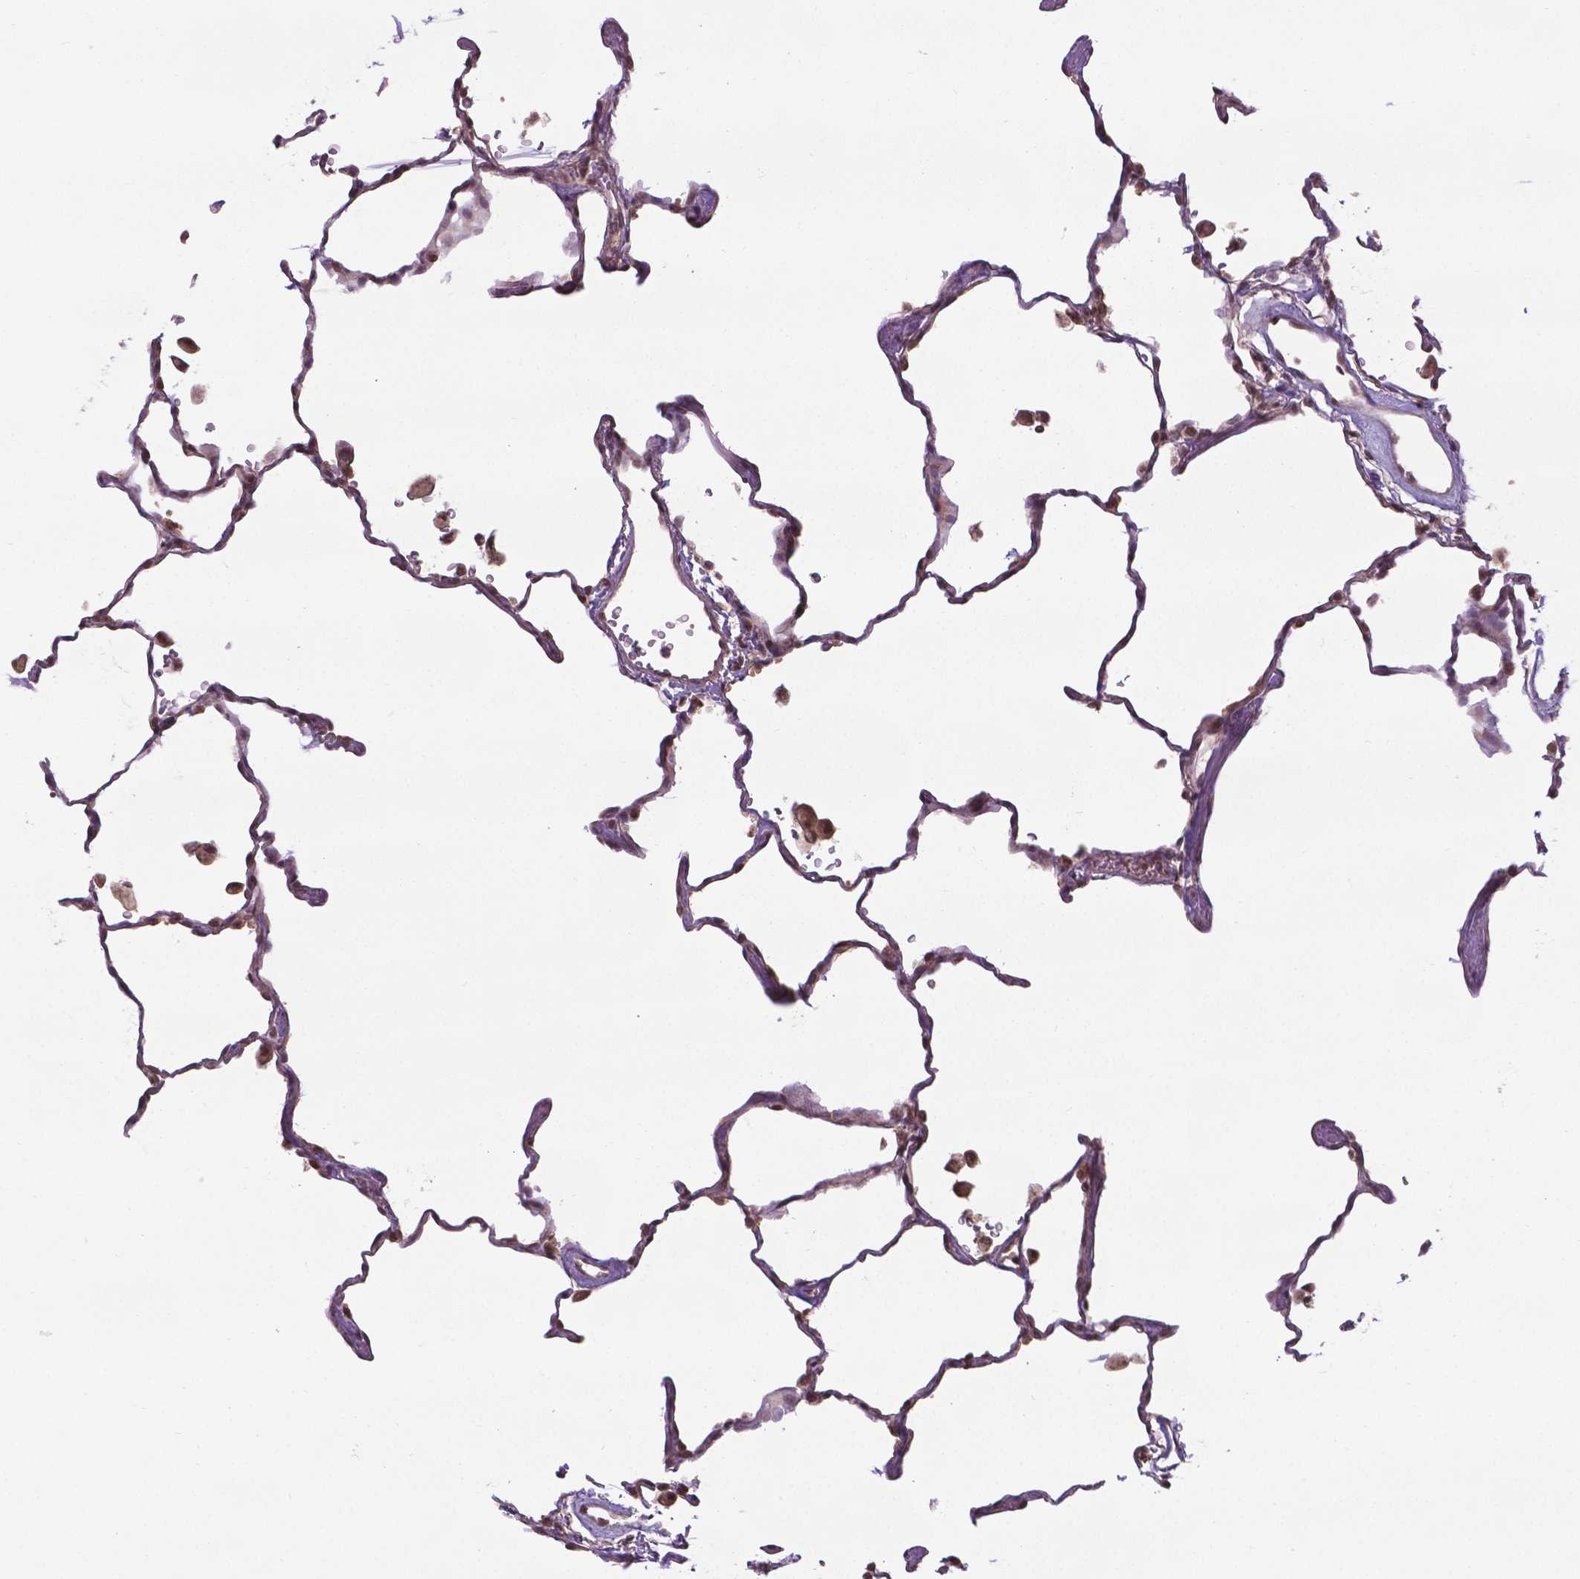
{"staining": {"intensity": "moderate", "quantity": "25%-75%", "location": "nuclear"}, "tissue": "lung", "cell_type": "Alveolar cells", "image_type": "normal", "snomed": [{"axis": "morphology", "description": "Normal tissue, NOS"}, {"axis": "topography", "description": "Lung"}], "caption": "Immunohistochemical staining of normal lung displays medium levels of moderate nuclear staining in about 25%-75% of alveolar cells.", "gene": "ANKRD54", "patient": {"sex": "female", "age": 47}}